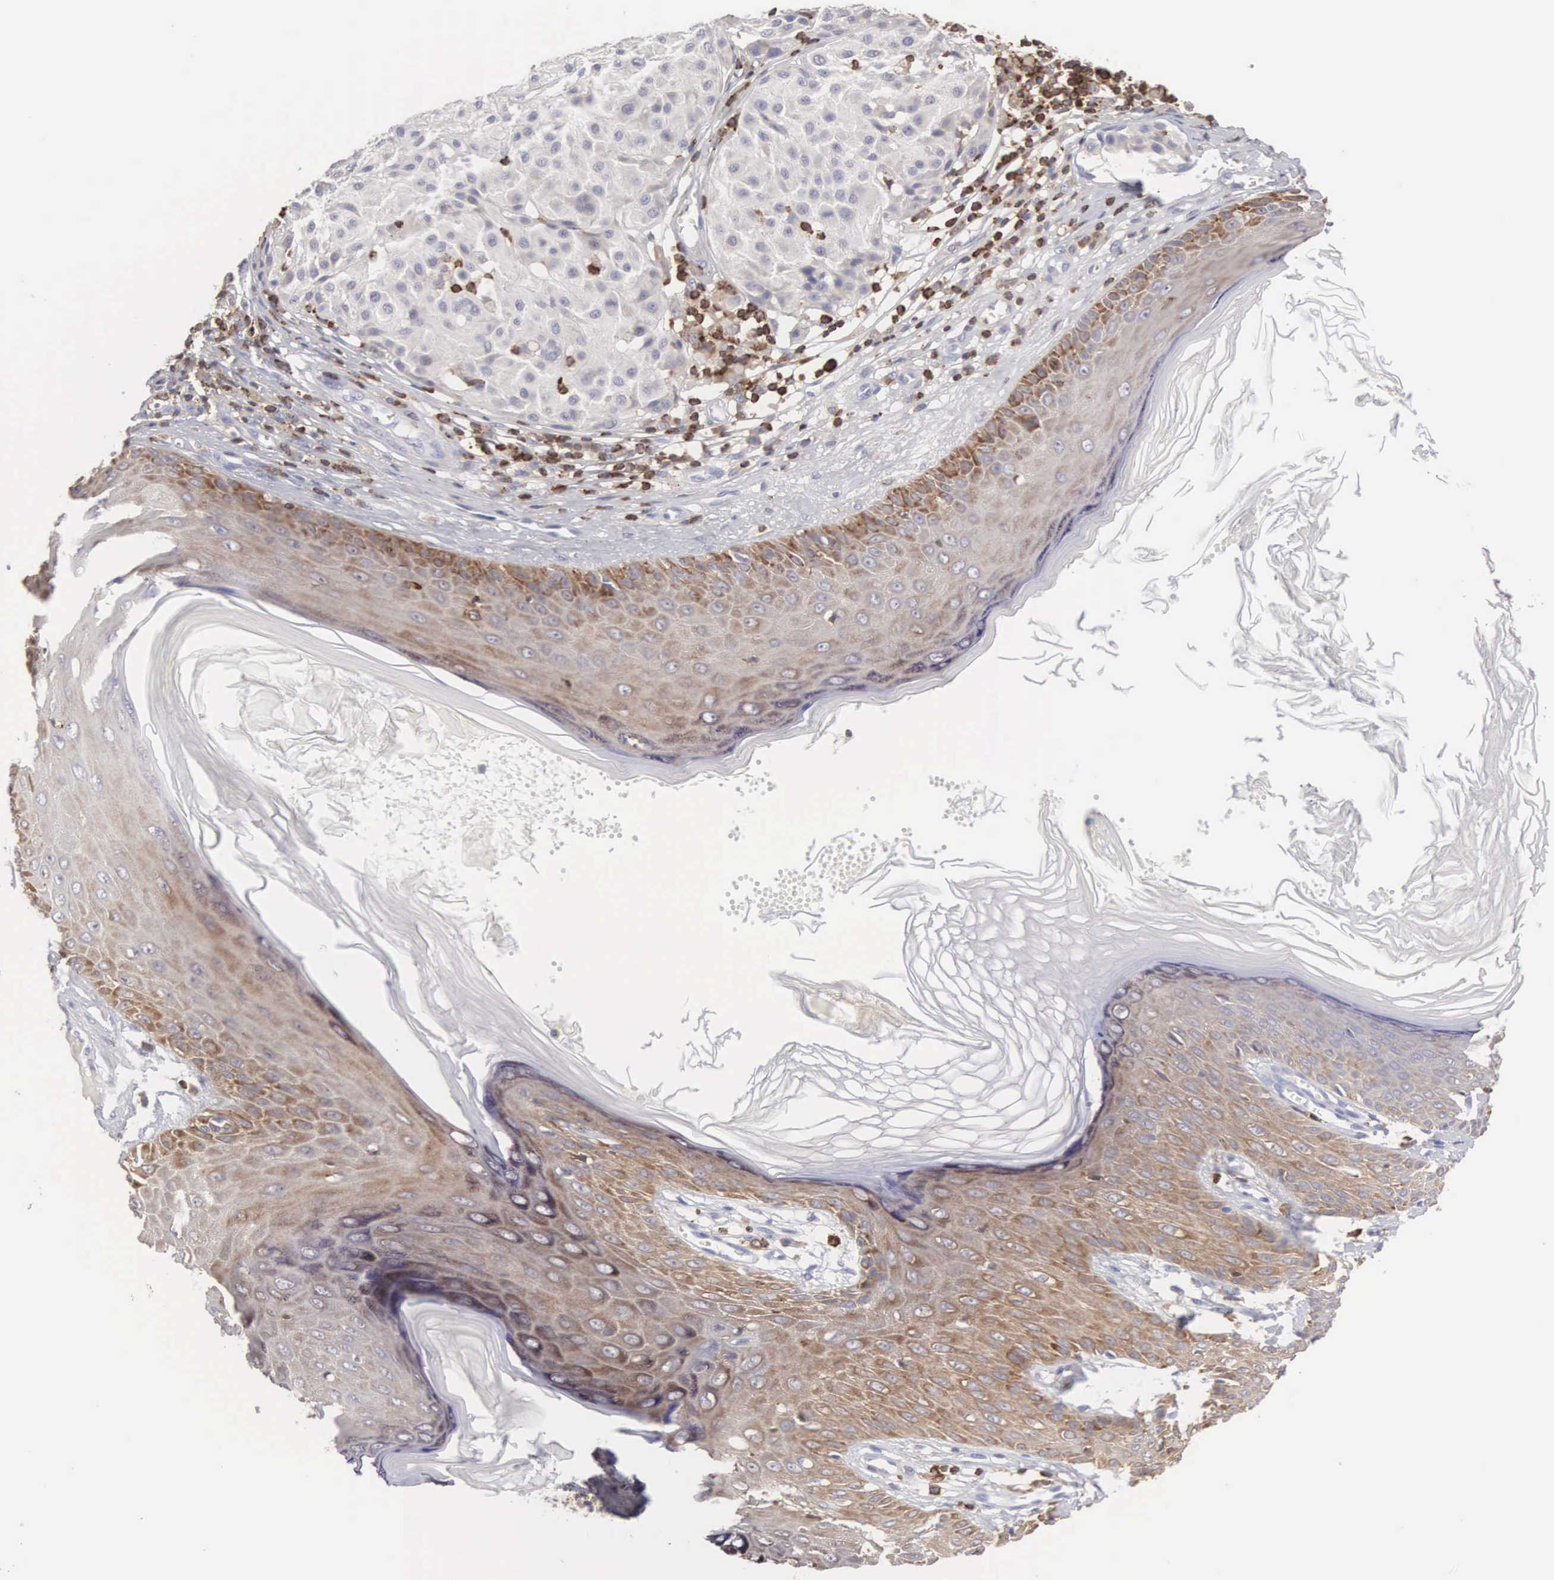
{"staining": {"intensity": "weak", "quantity": "<25%", "location": "cytoplasmic/membranous"}, "tissue": "melanoma", "cell_type": "Tumor cells", "image_type": "cancer", "snomed": [{"axis": "morphology", "description": "Malignant melanoma, NOS"}, {"axis": "topography", "description": "Skin"}], "caption": "Immunohistochemical staining of human melanoma demonstrates no significant positivity in tumor cells.", "gene": "SH3BP1", "patient": {"sex": "male", "age": 36}}